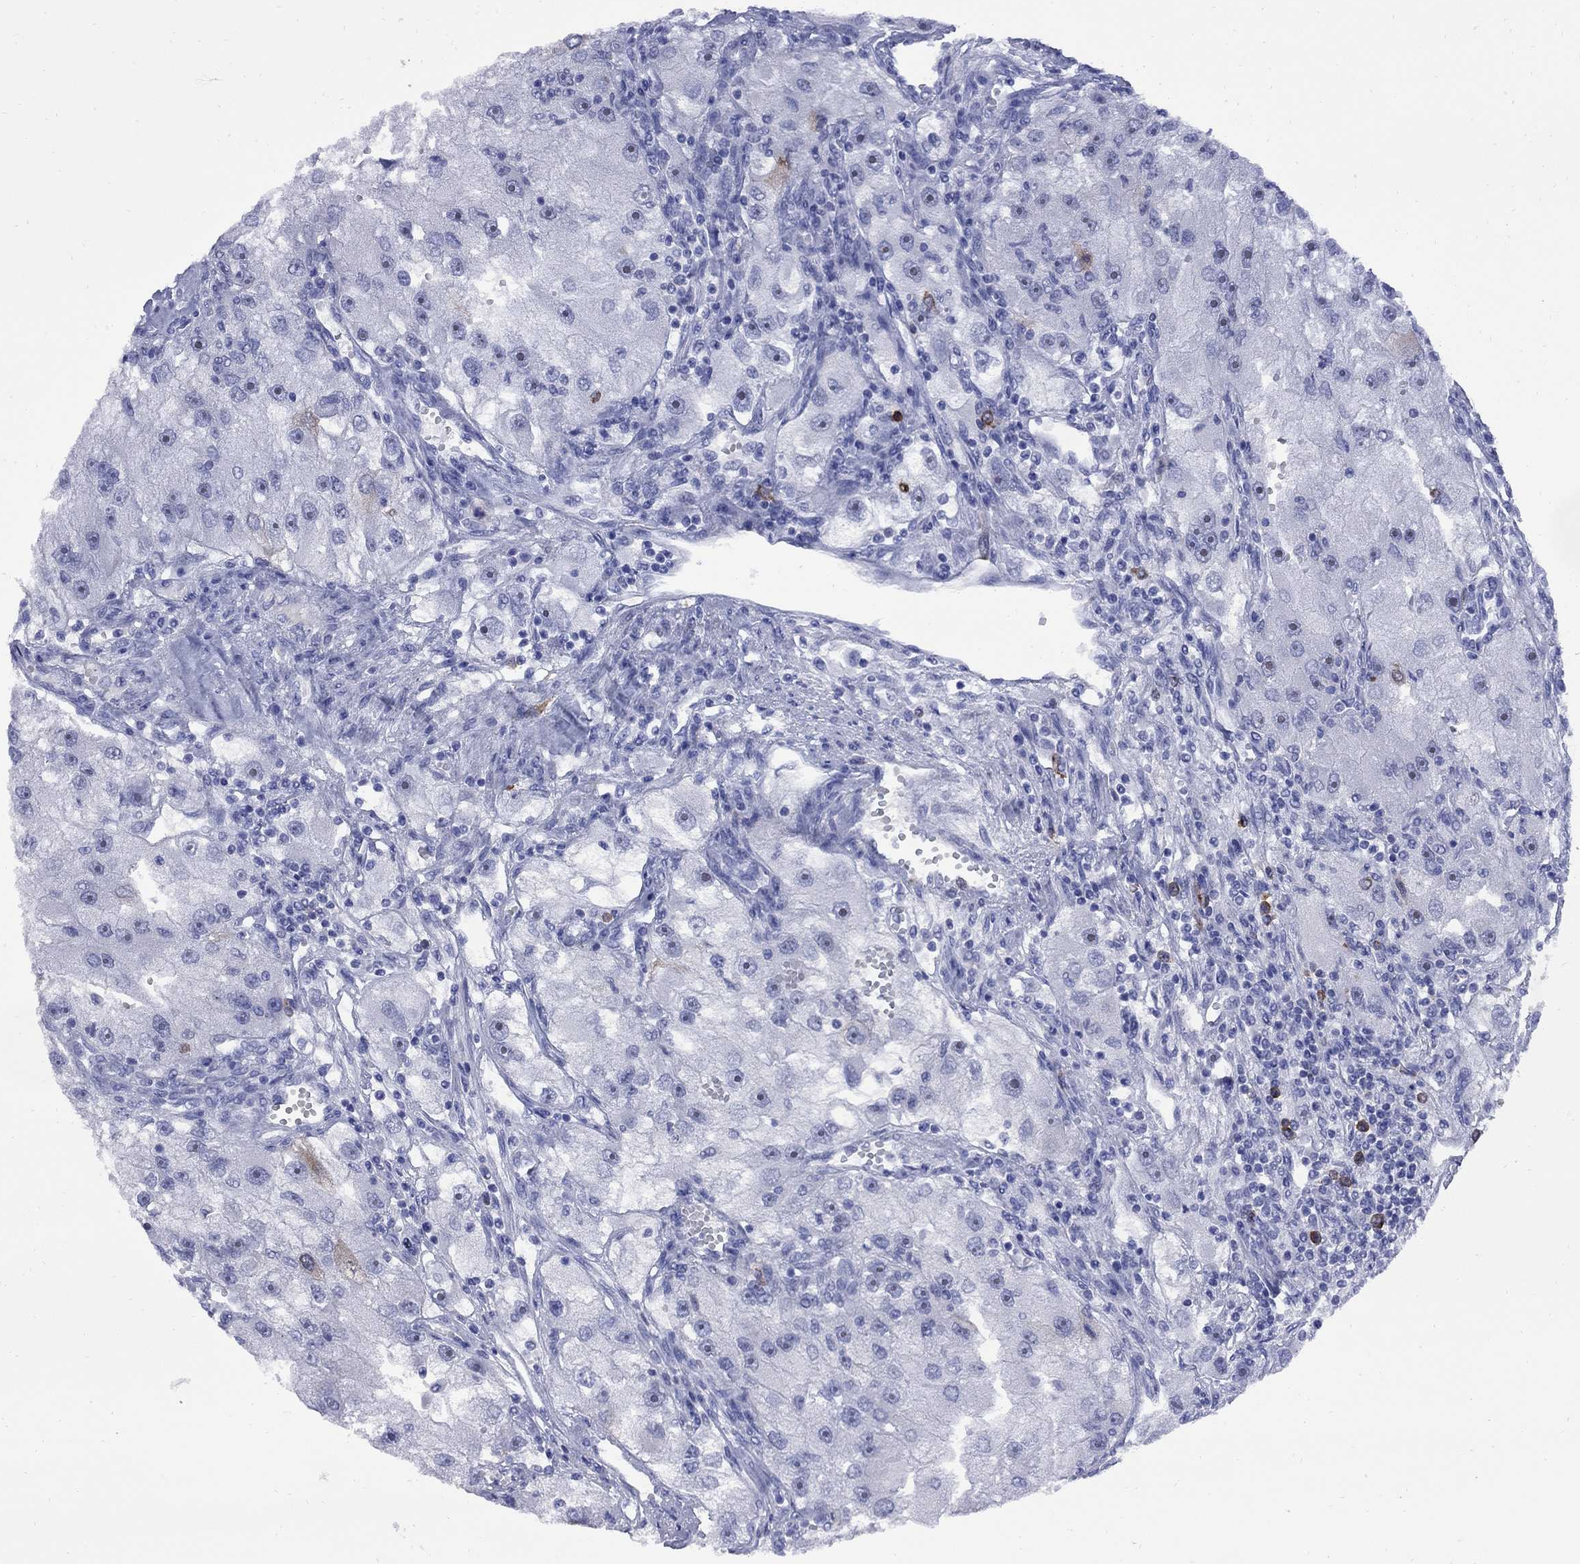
{"staining": {"intensity": "negative", "quantity": "none", "location": "none"}, "tissue": "renal cancer", "cell_type": "Tumor cells", "image_type": "cancer", "snomed": [{"axis": "morphology", "description": "Adenocarcinoma, NOS"}, {"axis": "topography", "description": "Kidney"}], "caption": "This is an immunohistochemistry image of renal adenocarcinoma. There is no positivity in tumor cells.", "gene": "TACC3", "patient": {"sex": "male", "age": 63}}